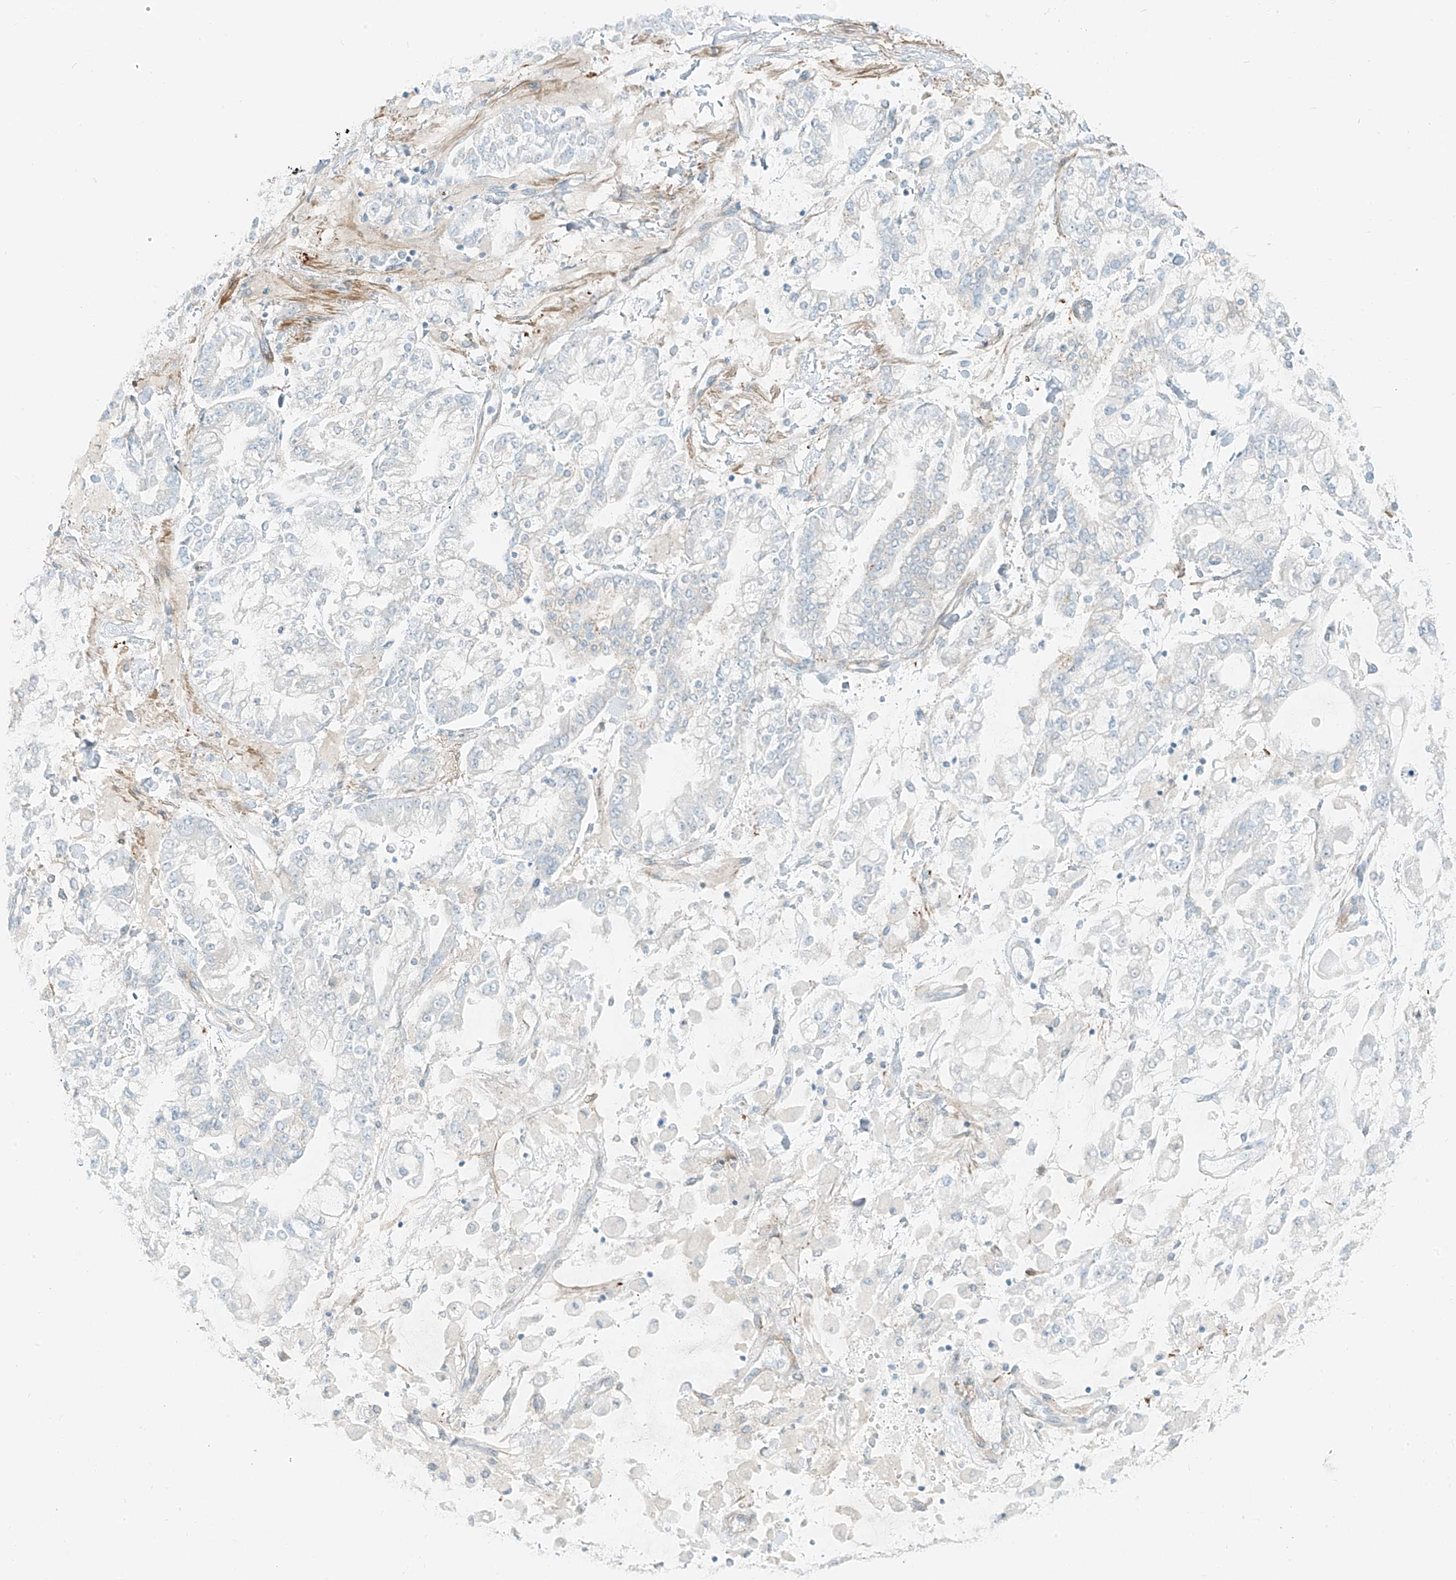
{"staining": {"intensity": "negative", "quantity": "none", "location": "none"}, "tissue": "stomach cancer", "cell_type": "Tumor cells", "image_type": "cancer", "snomed": [{"axis": "morphology", "description": "Normal tissue, NOS"}, {"axis": "morphology", "description": "Adenocarcinoma, NOS"}, {"axis": "topography", "description": "Stomach, upper"}, {"axis": "topography", "description": "Stomach"}], "caption": "Tumor cells are negative for brown protein staining in stomach cancer.", "gene": "SMCP", "patient": {"sex": "male", "age": 76}}